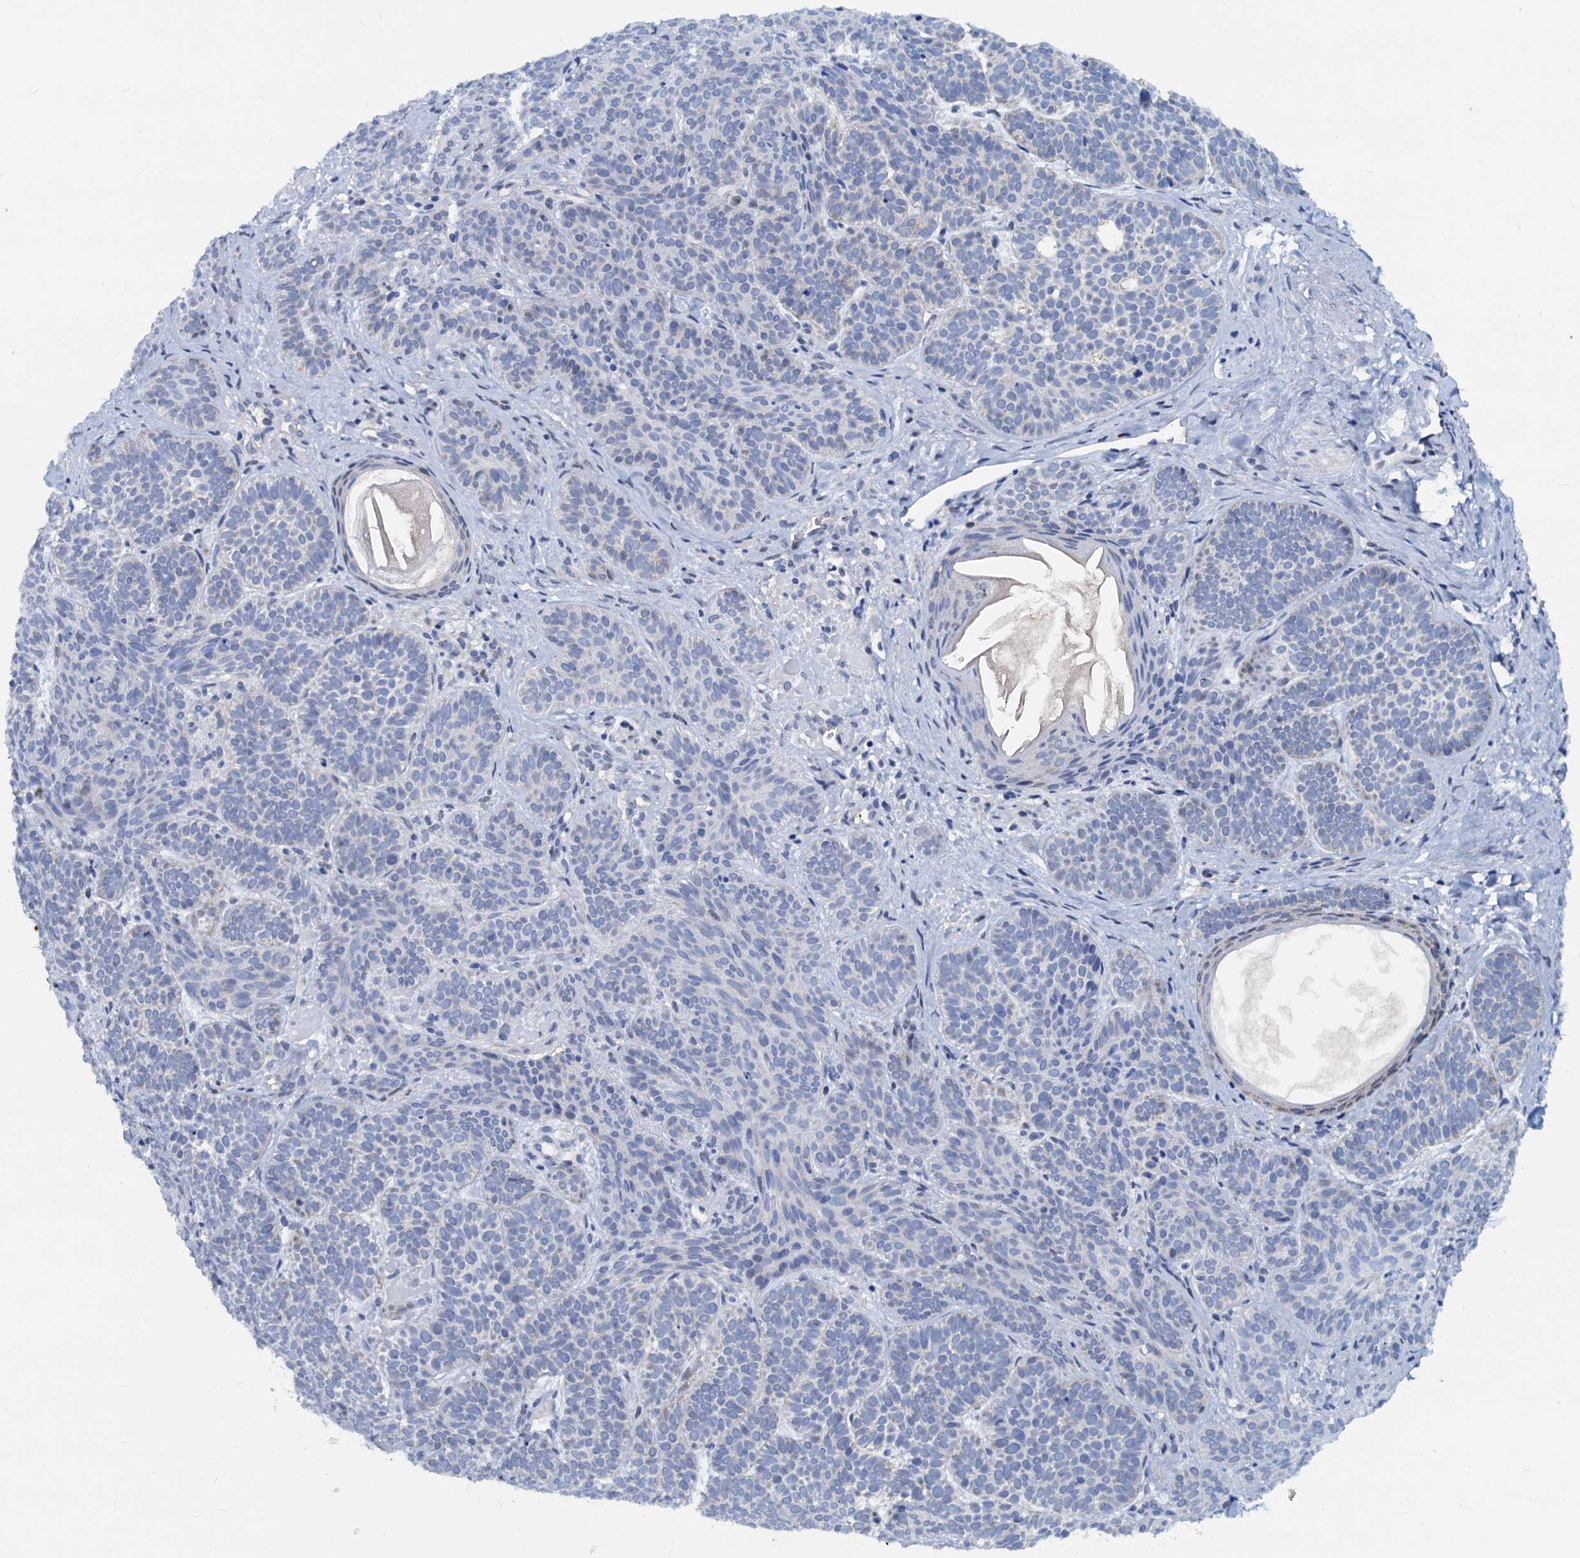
{"staining": {"intensity": "negative", "quantity": "none", "location": "none"}, "tissue": "skin cancer", "cell_type": "Tumor cells", "image_type": "cancer", "snomed": [{"axis": "morphology", "description": "Basal cell carcinoma"}, {"axis": "topography", "description": "Skin"}], "caption": "Tumor cells show no significant positivity in skin cancer (basal cell carcinoma).", "gene": "PTGES3", "patient": {"sex": "male", "age": 85}}